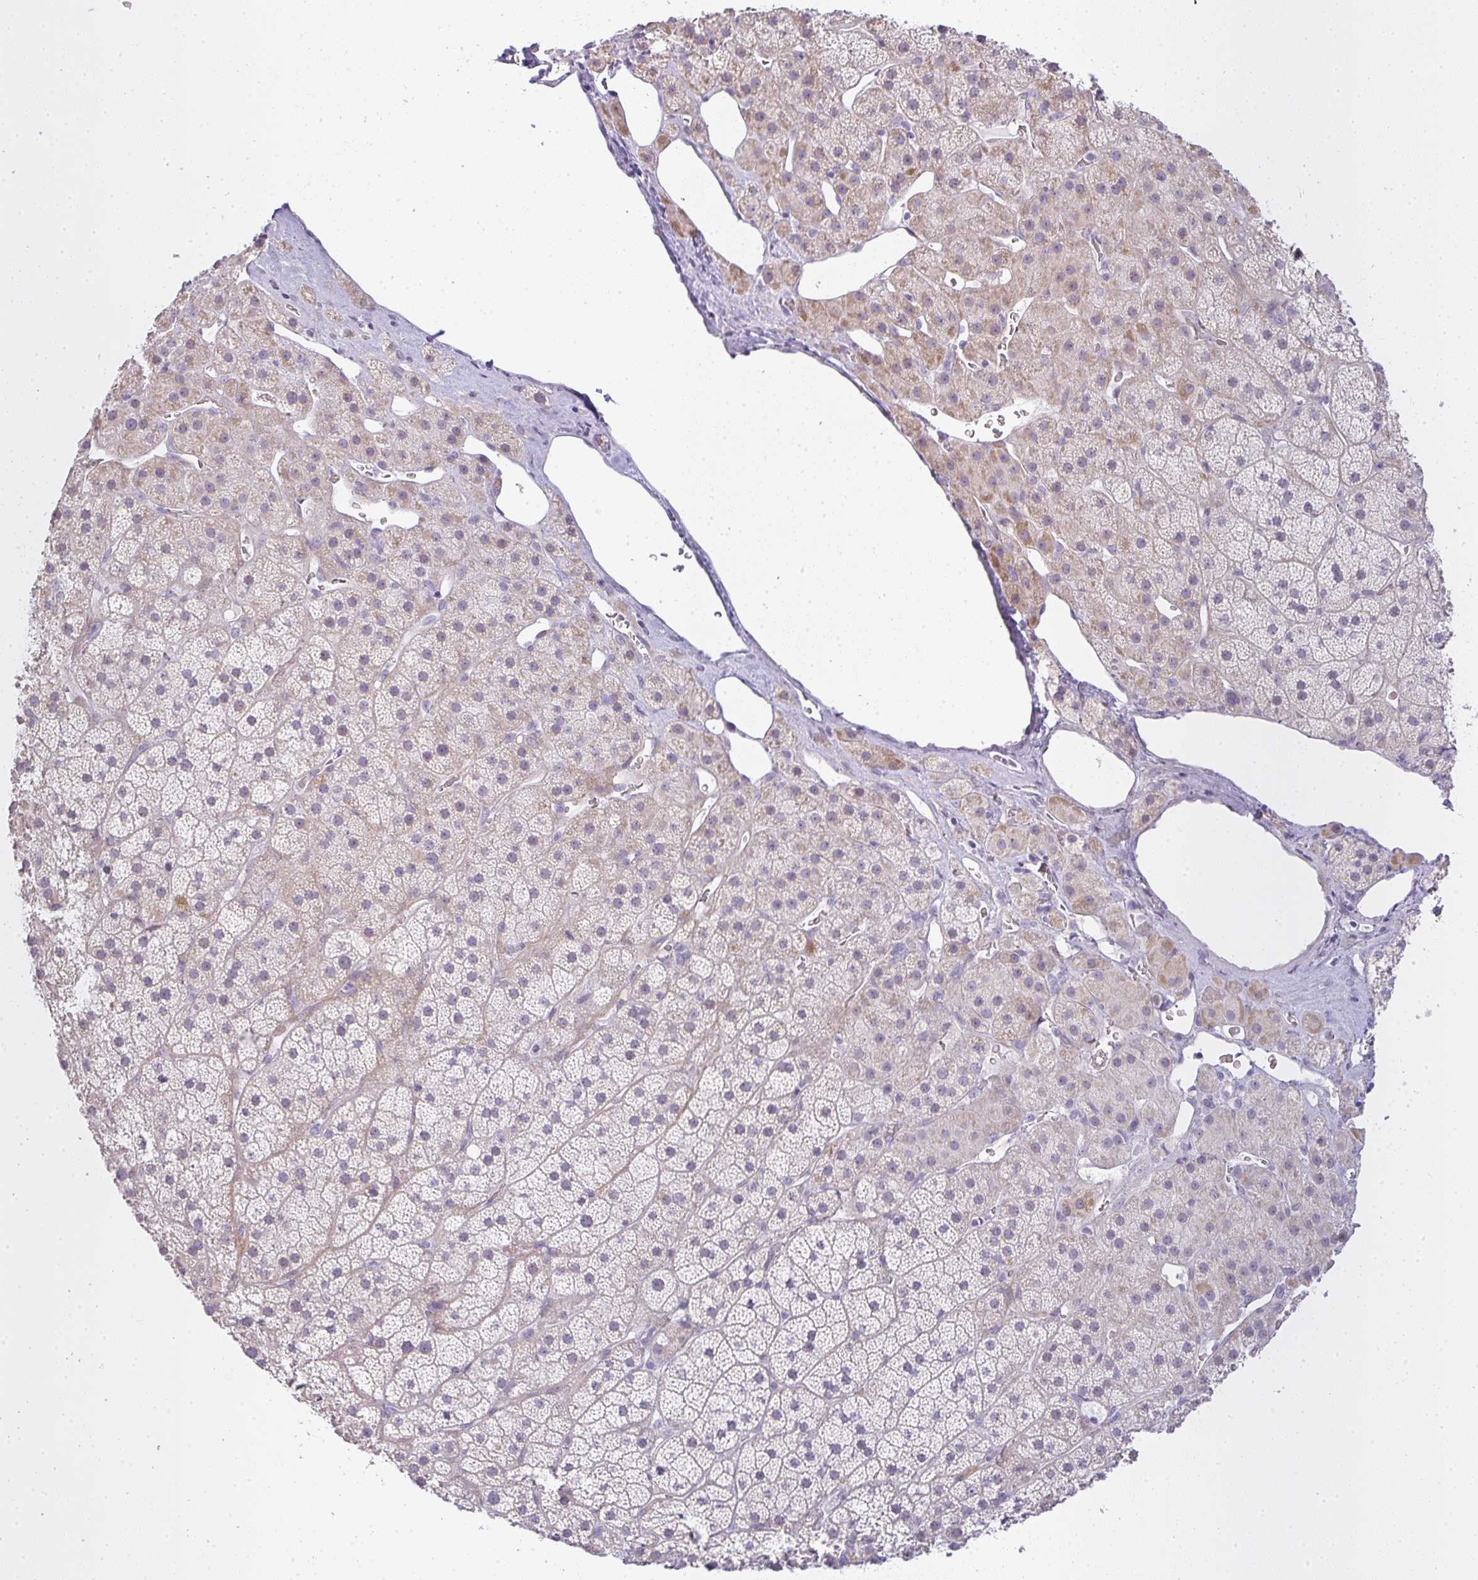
{"staining": {"intensity": "moderate", "quantity": "<25%", "location": "cytoplasmic/membranous"}, "tissue": "adrenal gland", "cell_type": "Glandular cells", "image_type": "normal", "snomed": [{"axis": "morphology", "description": "Normal tissue, NOS"}, {"axis": "topography", "description": "Adrenal gland"}], "caption": "Protein staining of unremarkable adrenal gland displays moderate cytoplasmic/membranous positivity in about <25% of glandular cells.", "gene": "SIRPB2", "patient": {"sex": "male", "age": 57}}